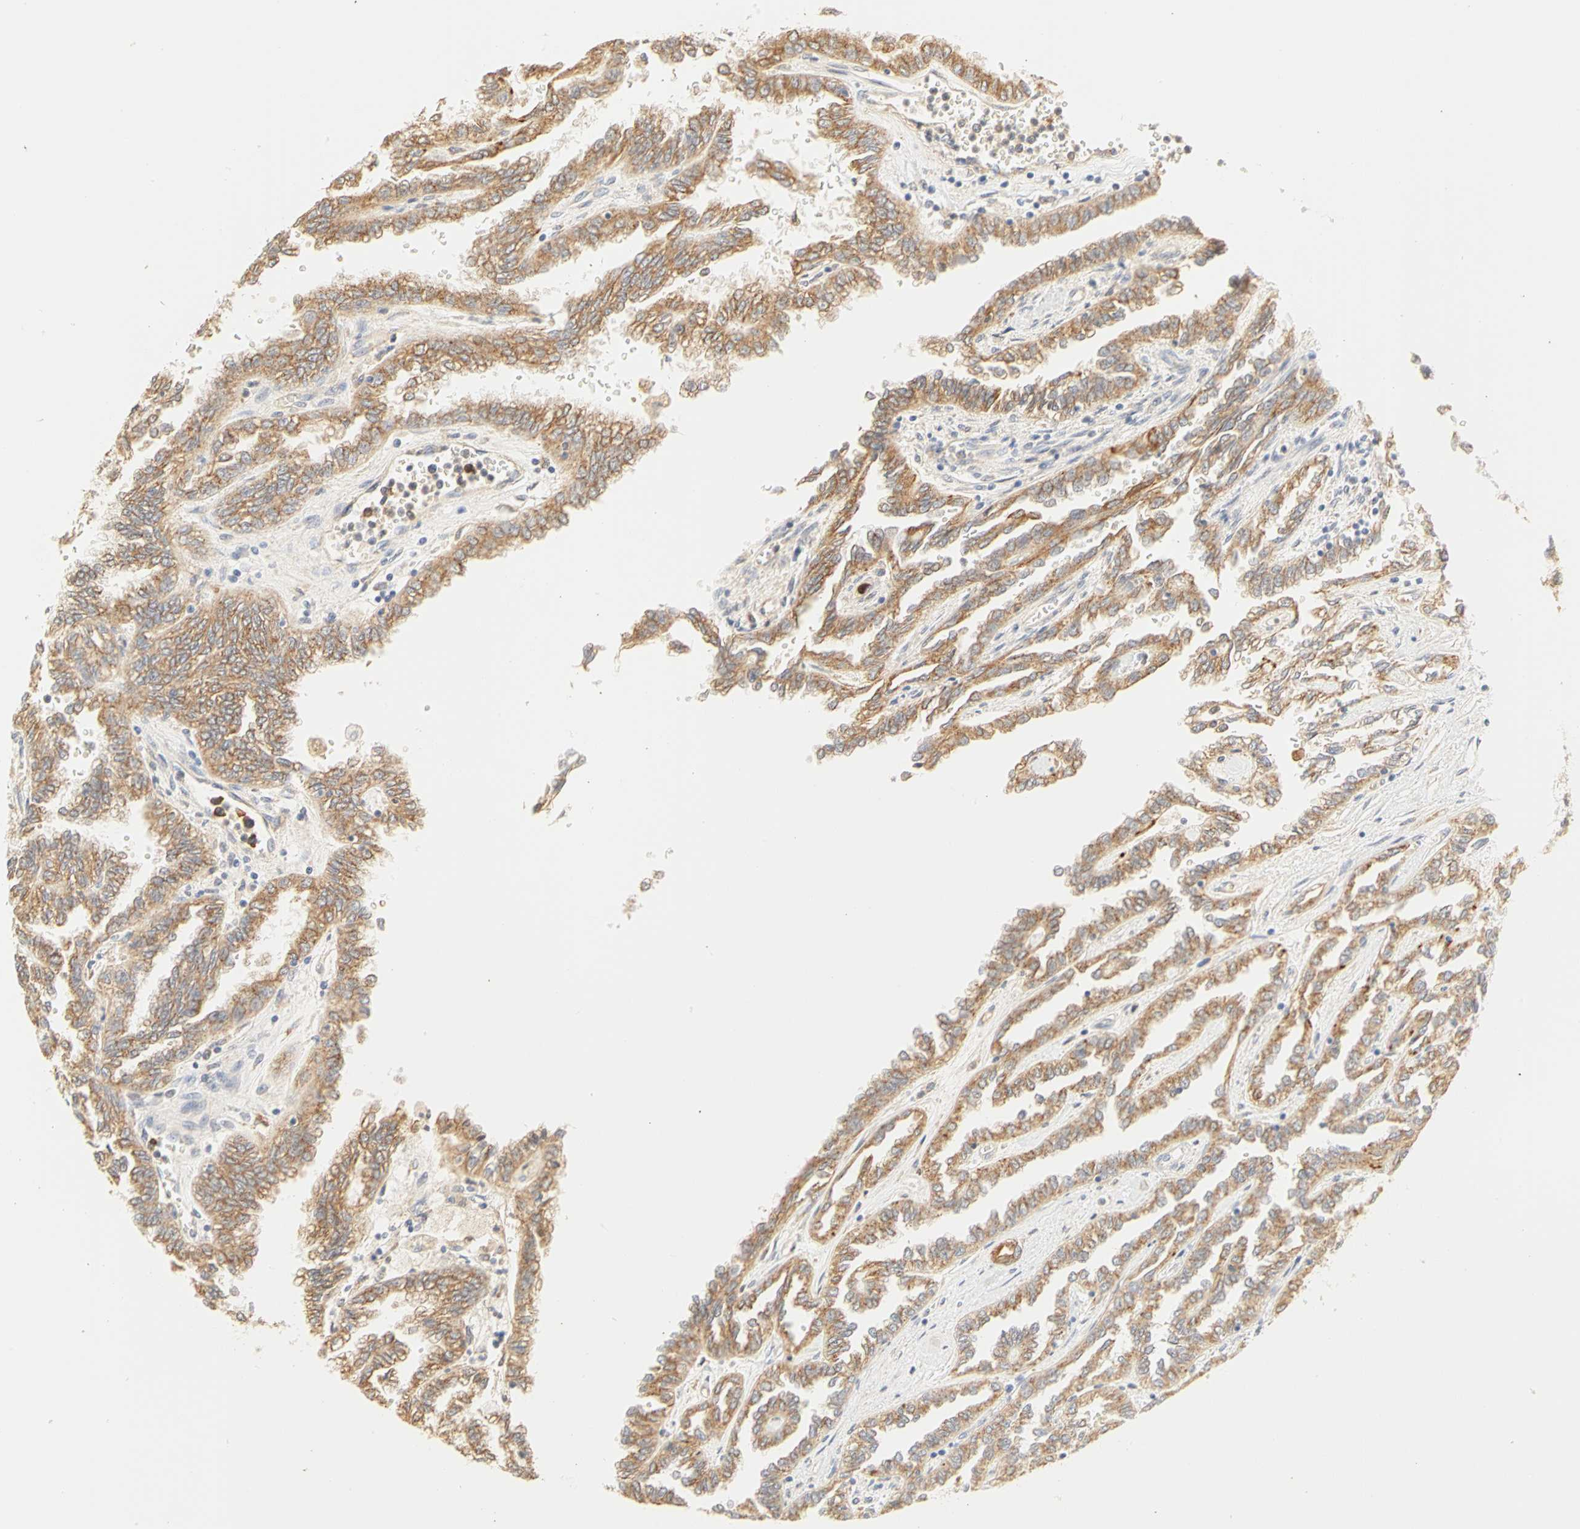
{"staining": {"intensity": "moderate", "quantity": ">75%", "location": "cytoplasmic/membranous"}, "tissue": "renal cancer", "cell_type": "Tumor cells", "image_type": "cancer", "snomed": [{"axis": "morphology", "description": "Inflammation, NOS"}, {"axis": "morphology", "description": "Adenocarcinoma, NOS"}, {"axis": "topography", "description": "Kidney"}], "caption": "Moderate cytoplasmic/membranous positivity for a protein is seen in about >75% of tumor cells of renal adenocarcinoma using immunohistochemistry.", "gene": "GNRH2", "patient": {"sex": "male", "age": 68}}